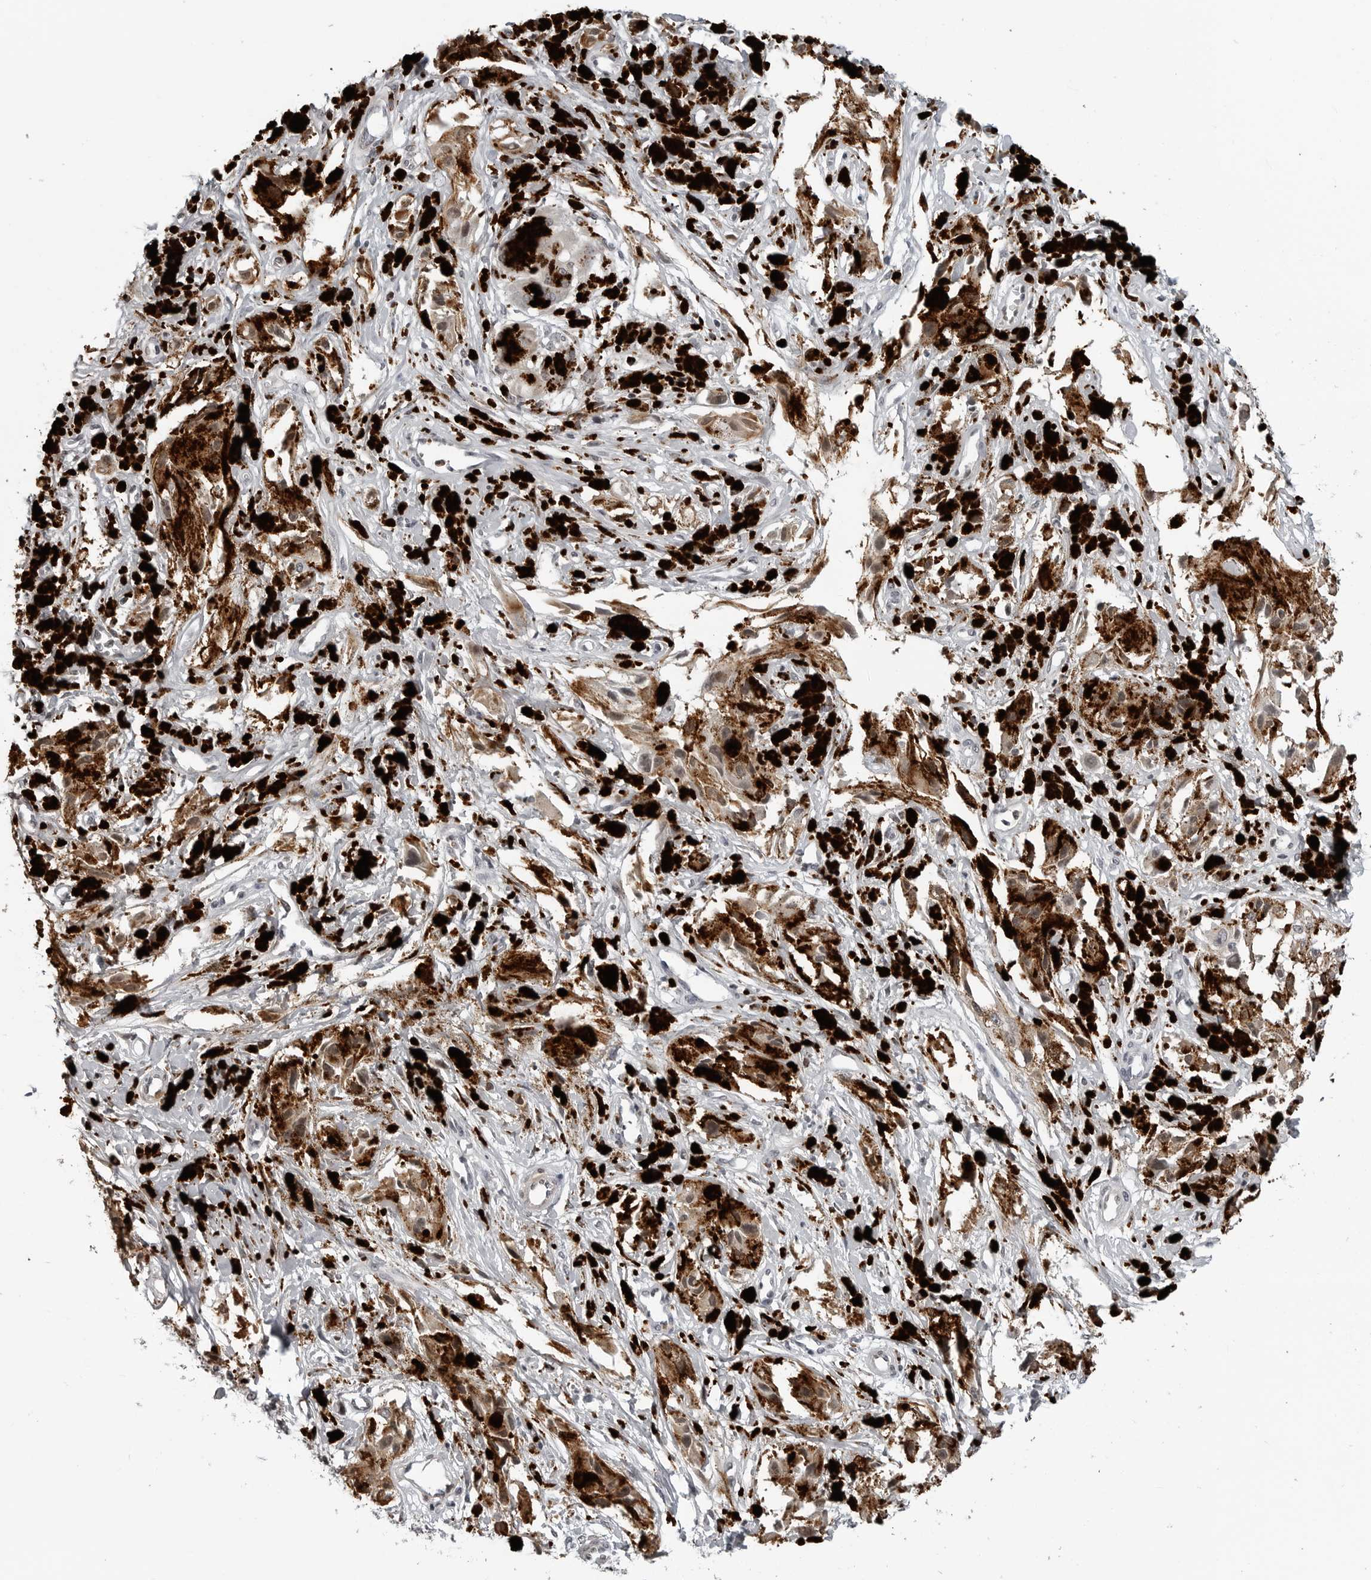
{"staining": {"intensity": "weak", "quantity": "<25%", "location": "cytoplasmic/membranous"}, "tissue": "melanoma", "cell_type": "Tumor cells", "image_type": "cancer", "snomed": [{"axis": "morphology", "description": "Malignant melanoma, NOS"}, {"axis": "topography", "description": "Skin"}], "caption": "There is no significant positivity in tumor cells of melanoma.", "gene": "CXCR5", "patient": {"sex": "male", "age": 88}}